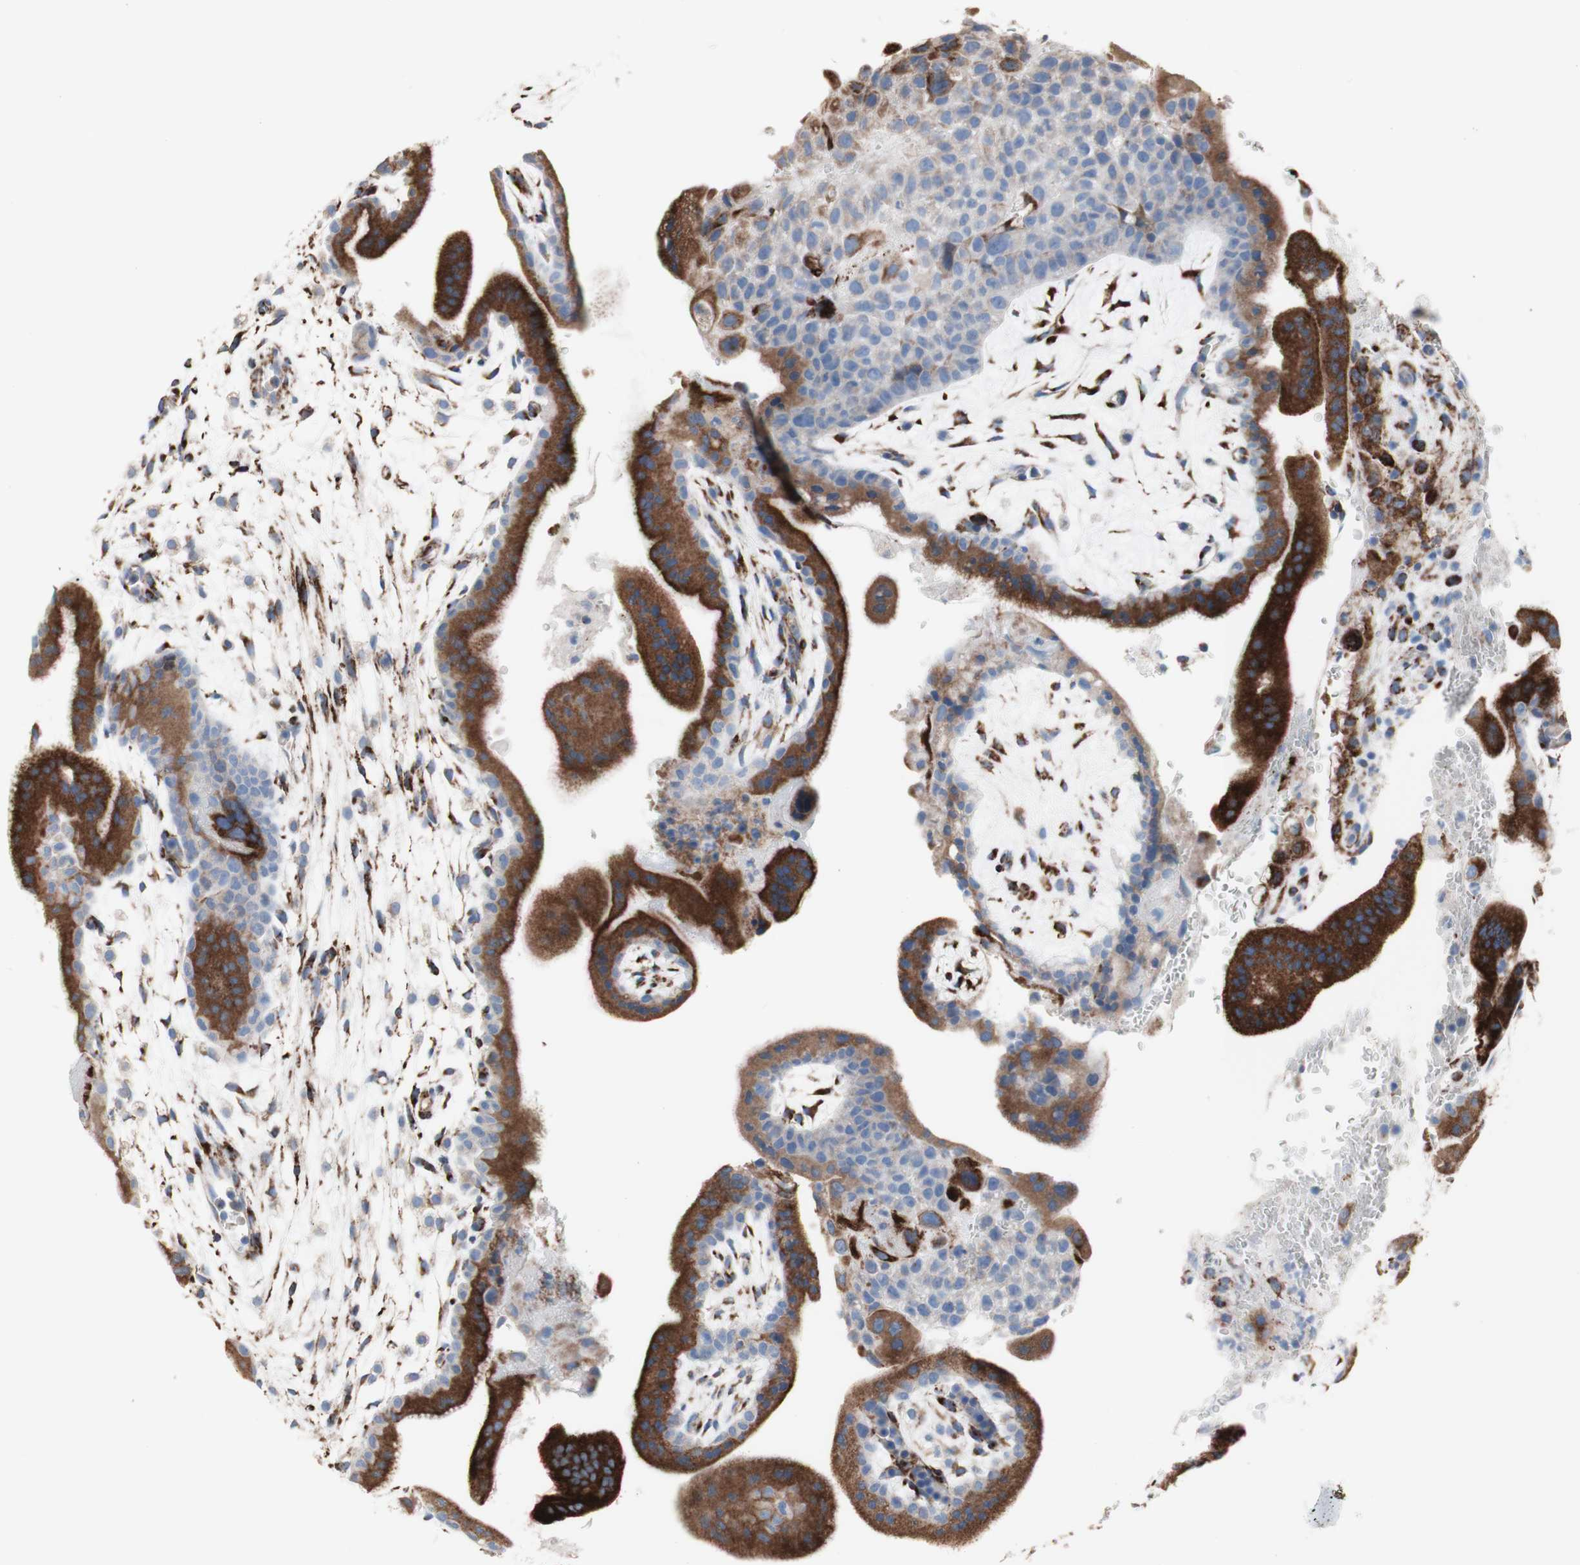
{"staining": {"intensity": "strong", "quantity": ">75%", "location": "cytoplasmic/membranous"}, "tissue": "placenta", "cell_type": "Trophoblastic cells", "image_type": "normal", "snomed": [{"axis": "morphology", "description": "Normal tissue, NOS"}, {"axis": "topography", "description": "Placenta"}], "caption": "This image displays immunohistochemistry (IHC) staining of unremarkable placenta, with high strong cytoplasmic/membranous positivity in approximately >75% of trophoblastic cells.", "gene": "AGPAT5", "patient": {"sex": "female", "age": 35}}